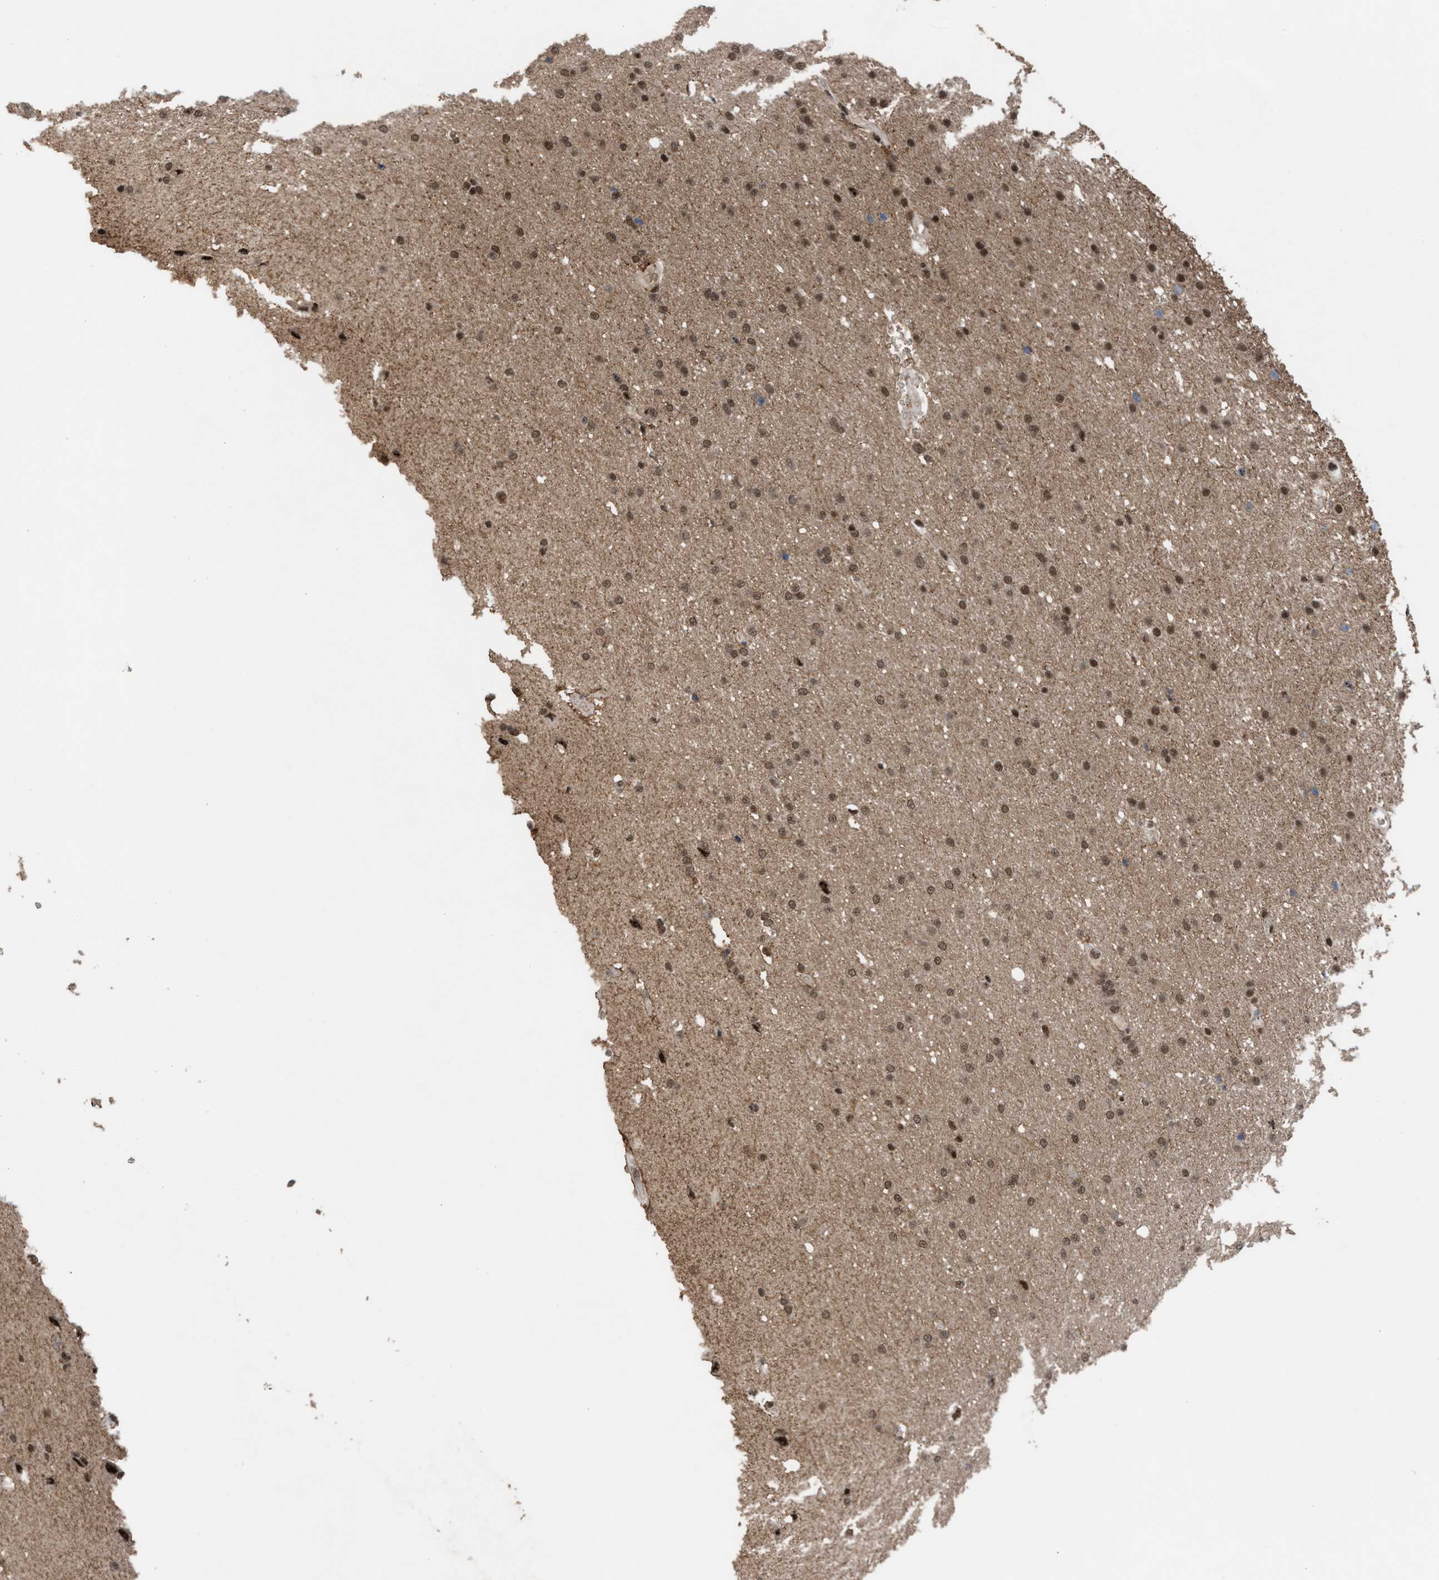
{"staining": {"intensity": "moderate", "quantity": ">75%", "location": "nuclear"}, "tissue": "glioma", "cell_type": "Tumor cells", "image_type": "cancer", "snomed": [{"axis": "morphology", "description": "Glioma, malignant, Low grade"}, {"axis": "topography", "description": "Brain"}], "caption": "Immunohistochemical staining of human glioma demonstrates medium levels of moderate nuclear protein expression in about >75% of tumor cells.", "gene": "PRPF4", "patient": {"sex": "female", "age": 37}}